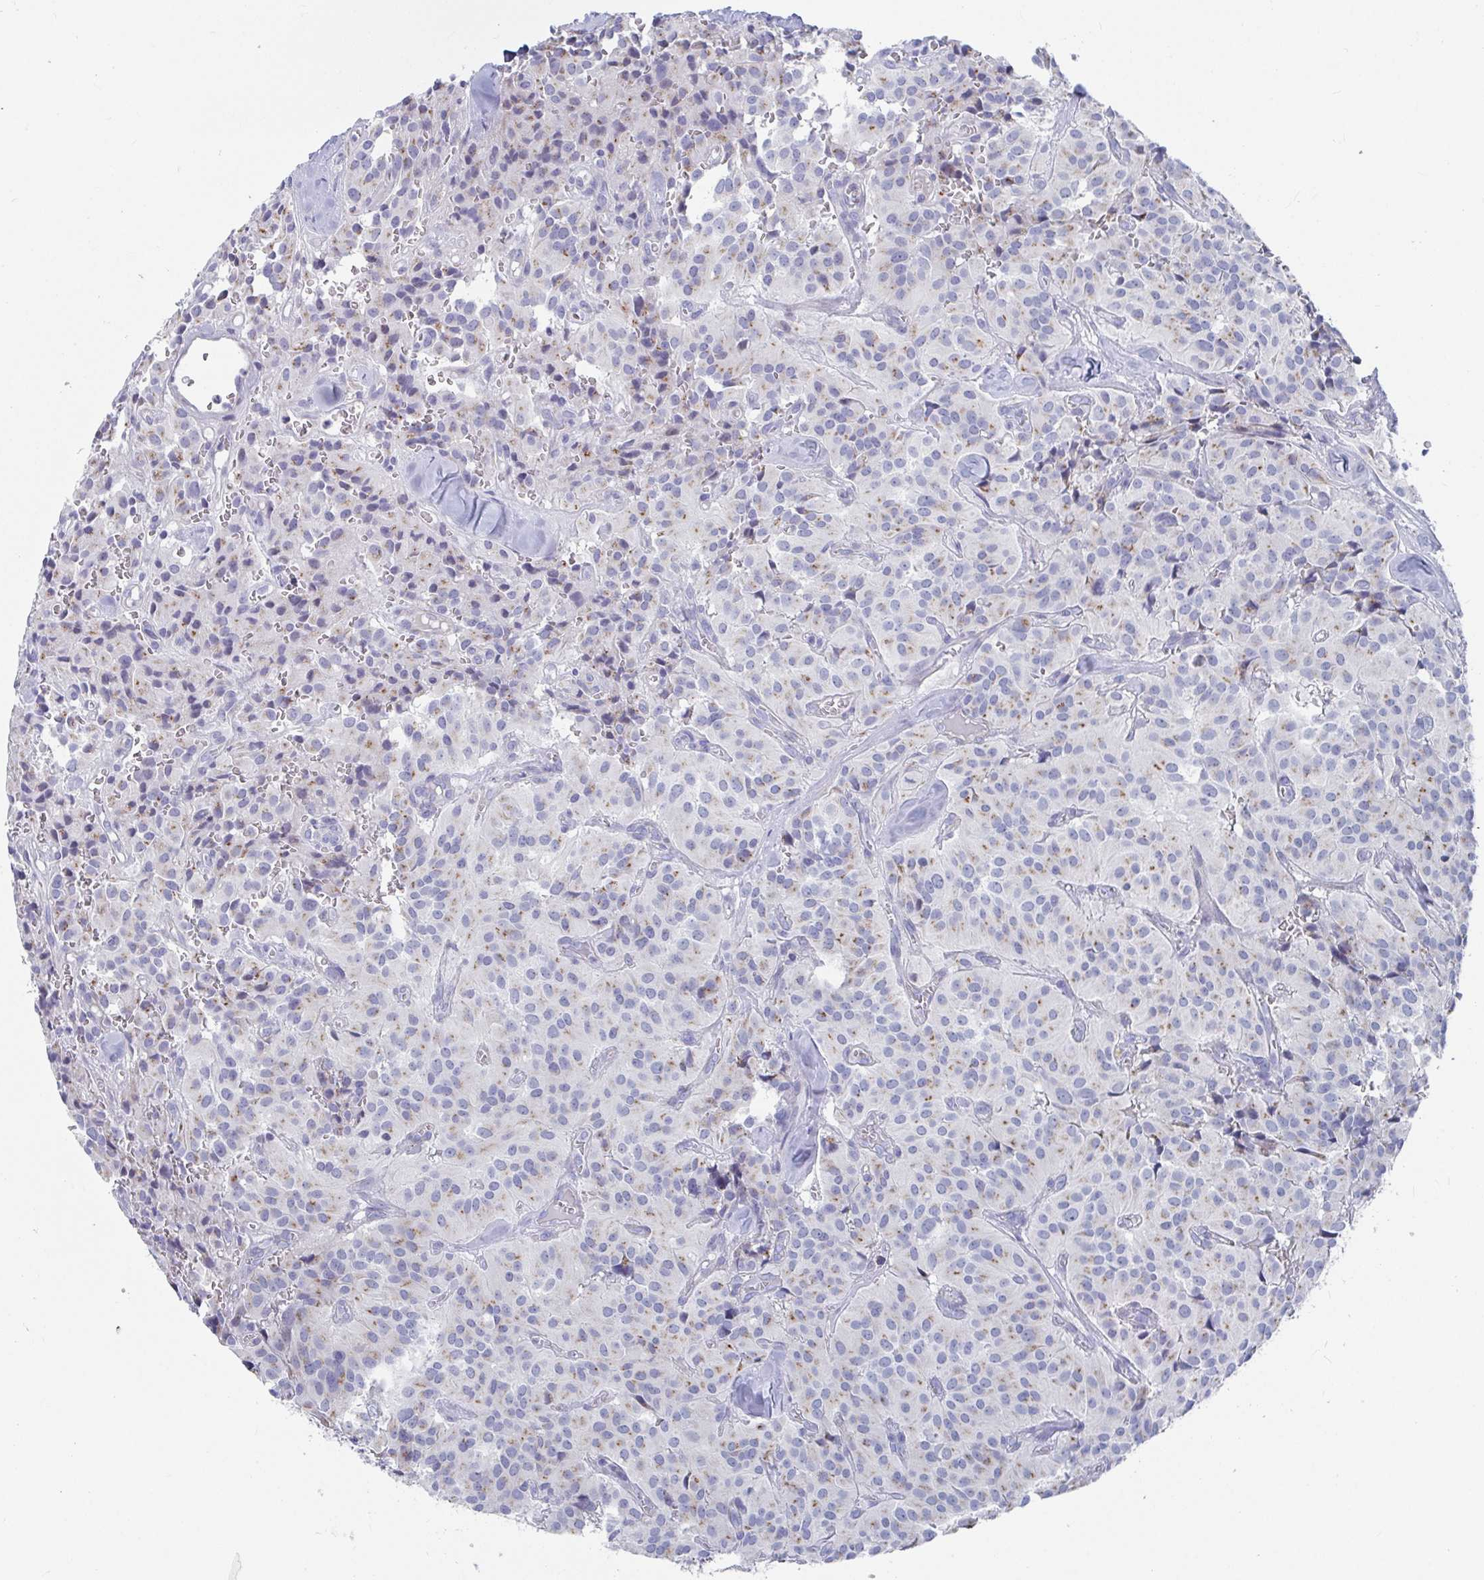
{"staining": {"intensity": "negative", "quantity": "none", "location": "none"}, "tissue": "glioma", "cell_type": "Tumor cells", "image_type": "cancer", "snomed": [{"axis": "morphology", "description": "Glioma, malignant, Low grade"}, {"axis": "topography", "description": "Brain"}], "caption": "A photomicrograph of human low-grade glioma (malignant) is negative for staining in tumor cells.", "gene": "ZFP82", "patient": {"sex": "male", "age": 42}}